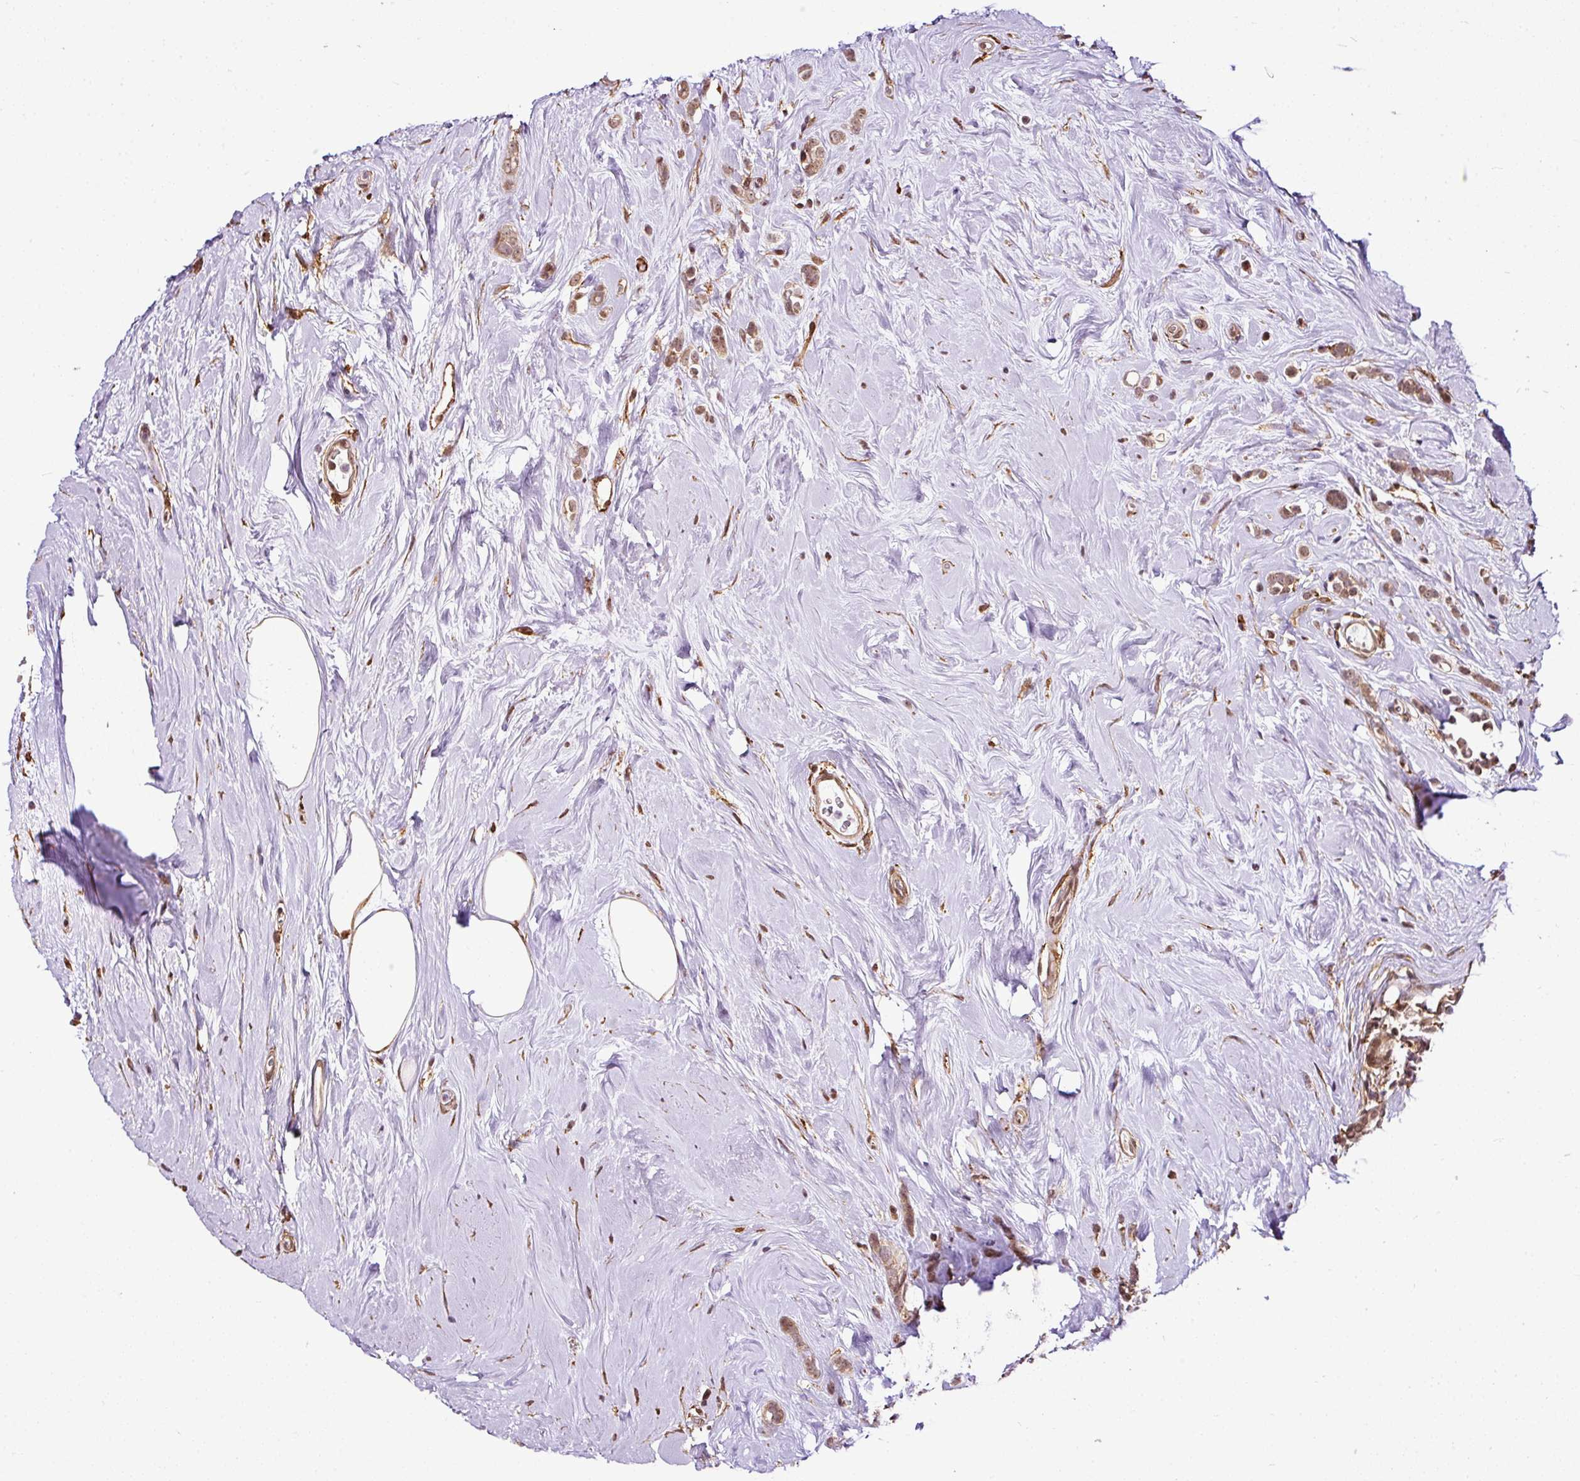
{"staining": {"intensity": "moderate", "quantity": ">75%", "location": "cytoplasmic/membranous,nuclear"}, "tissue": "breast cancer", "cell_type": "Tumor cells", "image_type": "cancer", "snomed": [{"axis": "morphology", "description": "Duct carcinoma"}, {"axis": "topography", "description": "Breast"}], "caption": "Protein expression analysis of human intraductal carcinoma (breast) reveals moderate cytoplasmic/membranous and nuclear positivity in approximately >75% of tumor cells.", "gene": "FAM153A", "patient": {"sex": "female", "age": 75}}